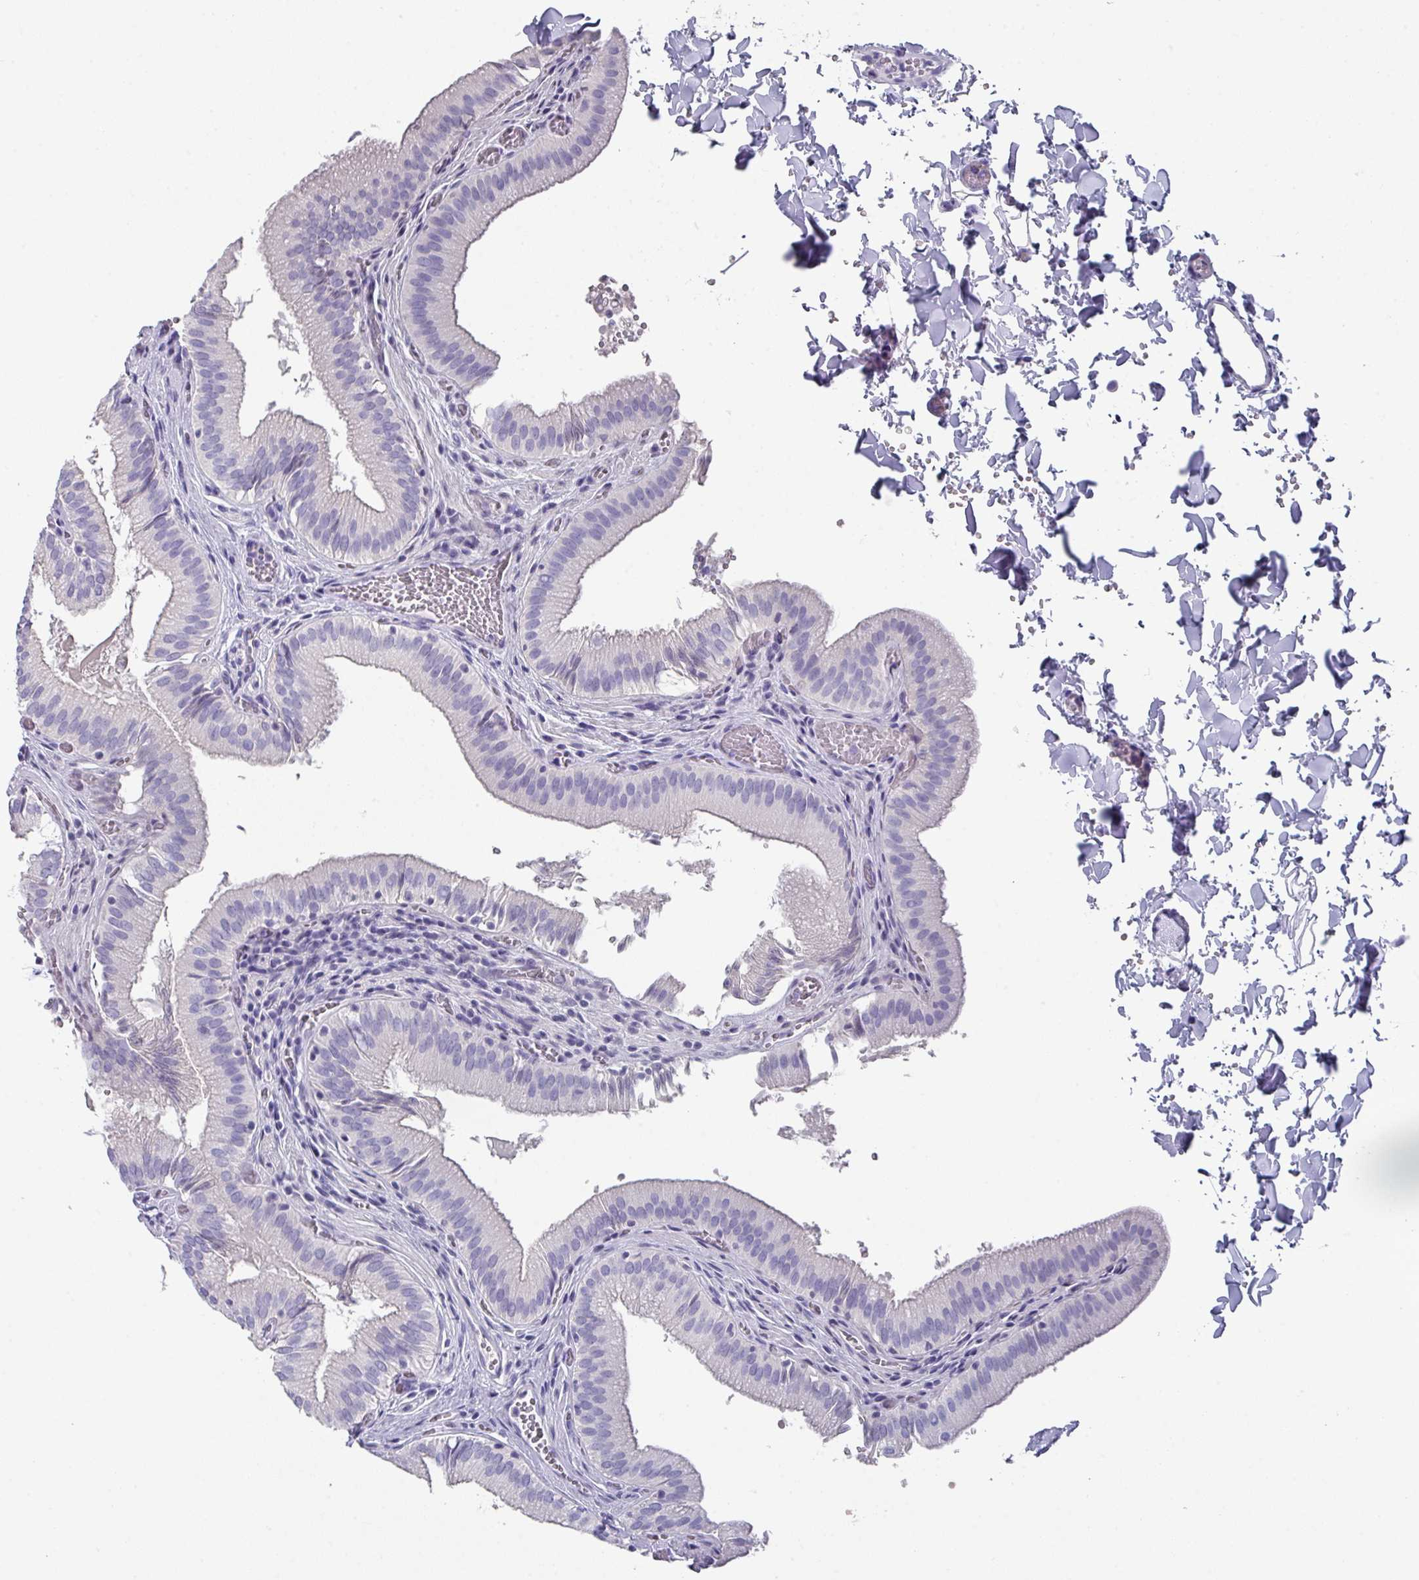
{"staining": {"intensity": "negative", "quantity": "none", "location": "none"}, "tissue": "gallbladder", "cell_type": "Glandular cells", "image_type": "normal", "snomed": [{"axis": "morphology", "description": "Normal tissue, NOS"}, {"axis": "topography", "description": "Gallbladder"}, {"axis": "topography", "description": "Peripheral nerve tissue"}], "caption": "IHC histopathology image of unremarkable gallbladder: gallbladder stained with DAB (3,3'-diaminobenzidine) displays no significant protein staining in glandular cells.", "gene": "PEX10", "patient": {"sex": "male", "age": 17}}